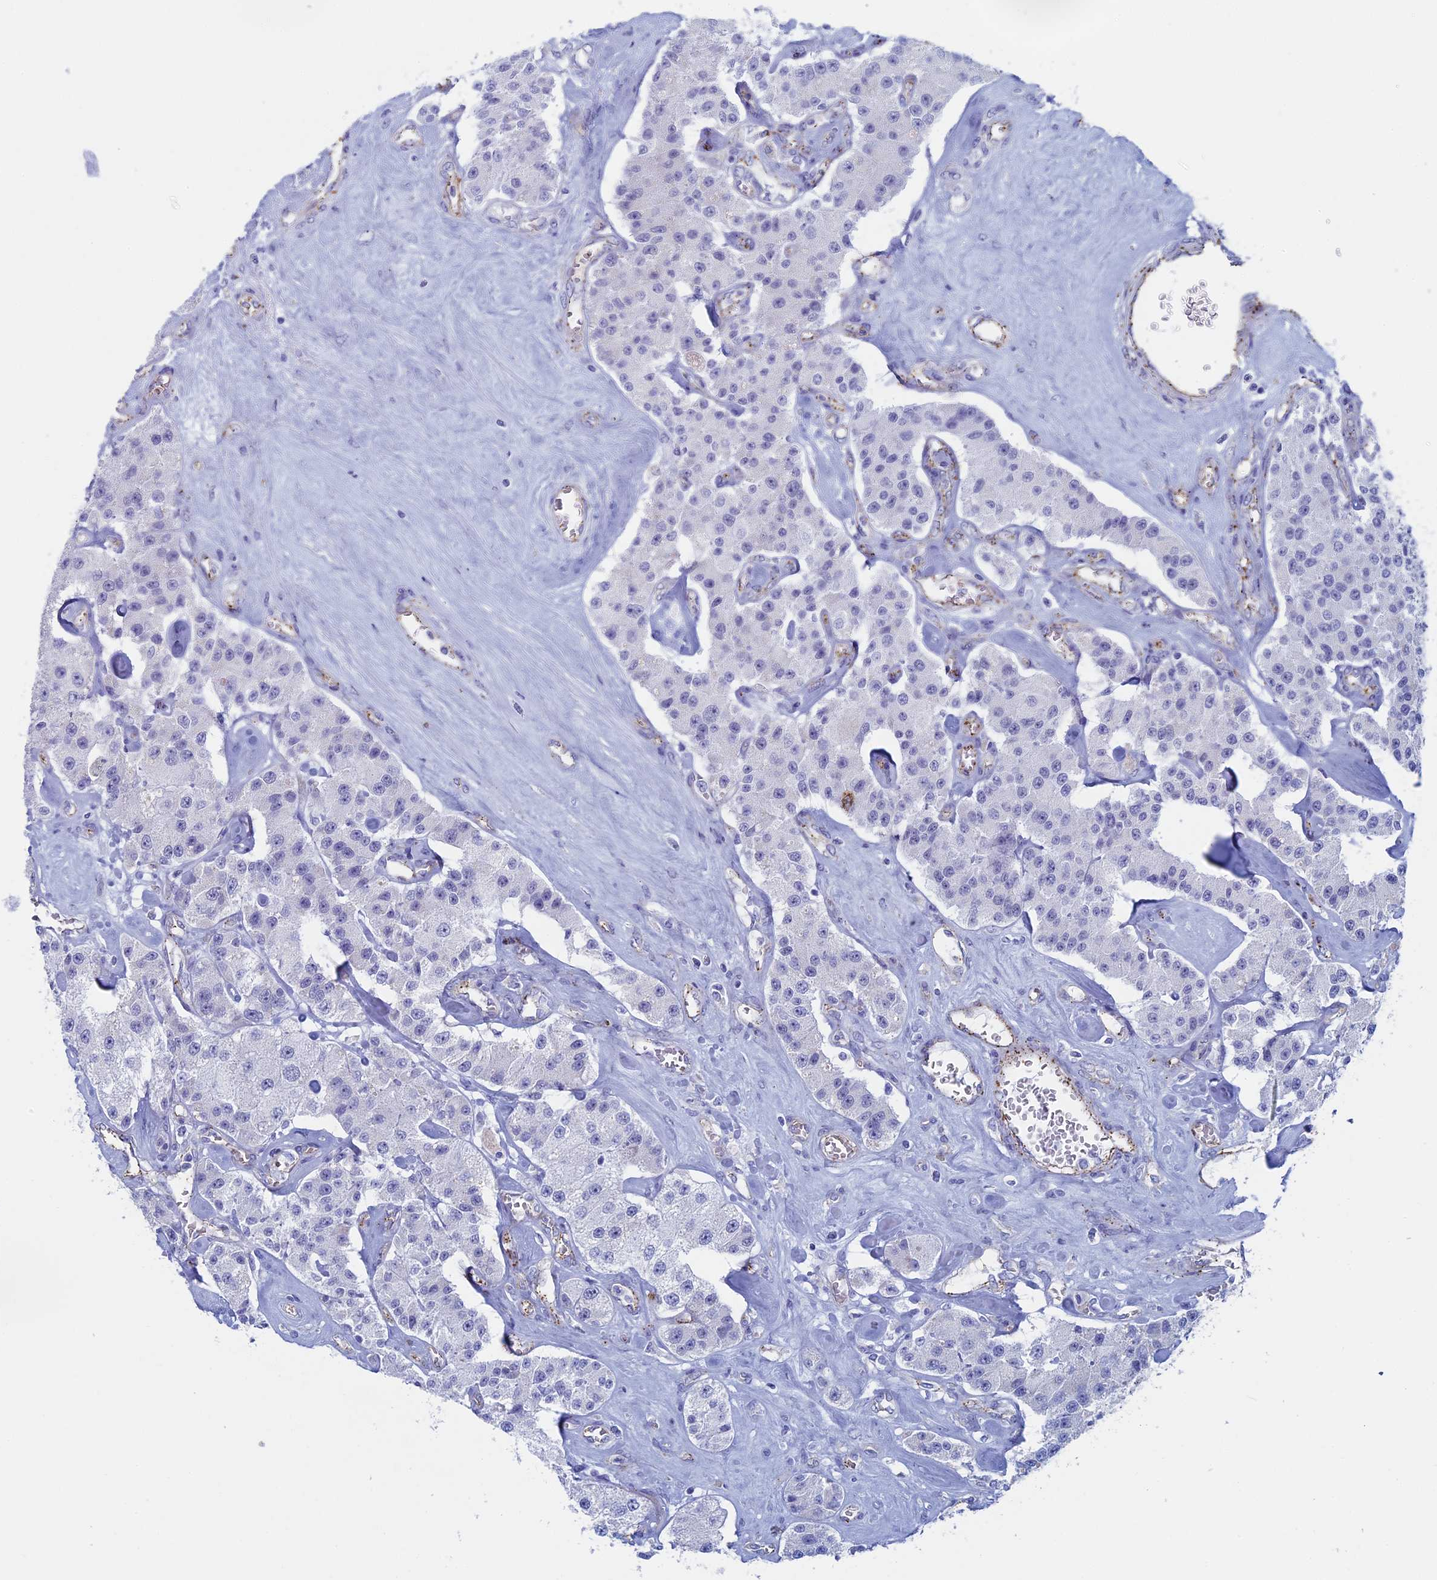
{"staining": {"intensity": "negative", "quantity": "none", "location": "none"}, "tissue": "carcinoid", "cell_type": "Tumor cells", "image_type": "cancer", "snomed": [{"axis": "morphology", "description": "Carcinoid, malignant, NOS"}, {"axis": "topography", "description": "Pancreas"}], "caption": "This is an immunohistochemistry (IHC) photomicrograph of carcinoid. There is no positivity in tumor cells.", "gene": "MAGEB6", "patient": {"sex": "male", "age": 41}}